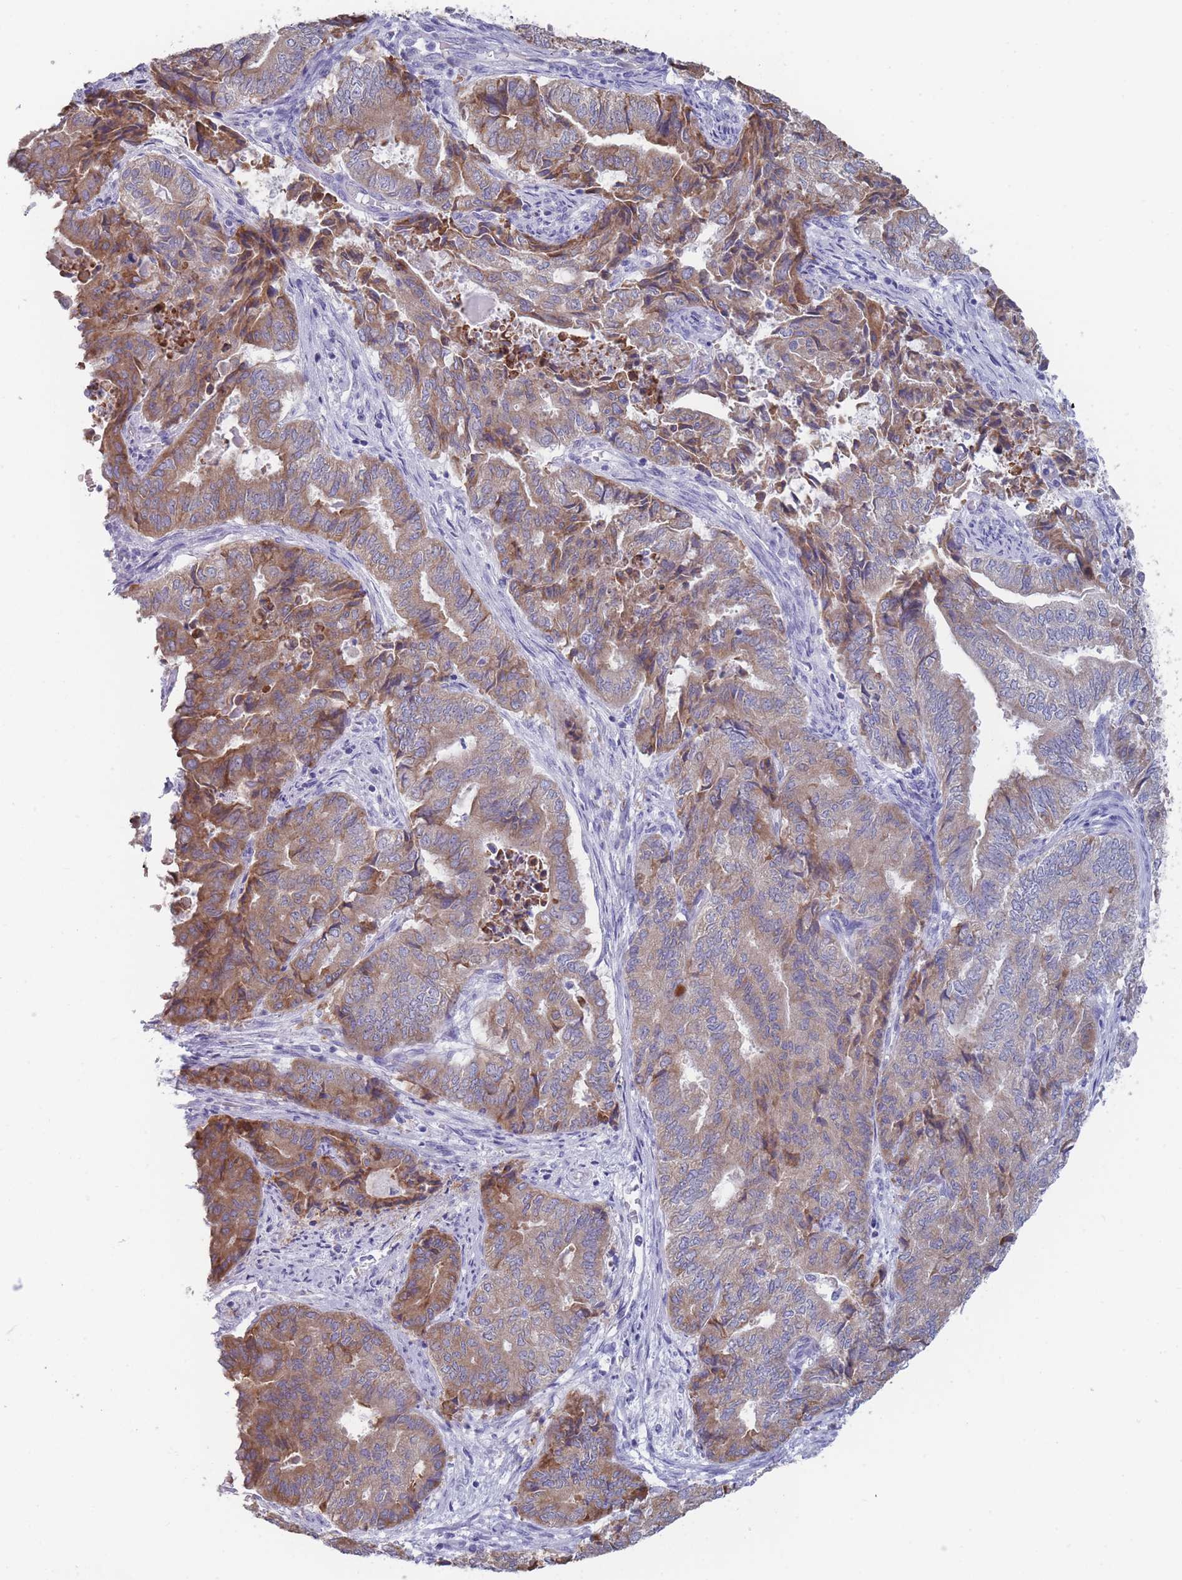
{"staining": {"intensity": "moderate", "quantity": ">75%", "location": "cytoplasmic/membranous"}, "tissue": "endometrial cancer", "cell_type": "Tumor cells", "image_type": "cancer", "snomed": [{"axis": "morphology", "description": "Adenocarcinoma, NOS"}, {"axis": "topography", "description": "Endometrium"}], "caption": "An immunohistochemistry image of tumor tissue is shown. Protein staining in brown labels moderate cytoplasmic/membranous positivity in endometrial cancer within tumor cells.", "gene": "ST8SIA5", "patient": {"sex": "female", "age": 80}}